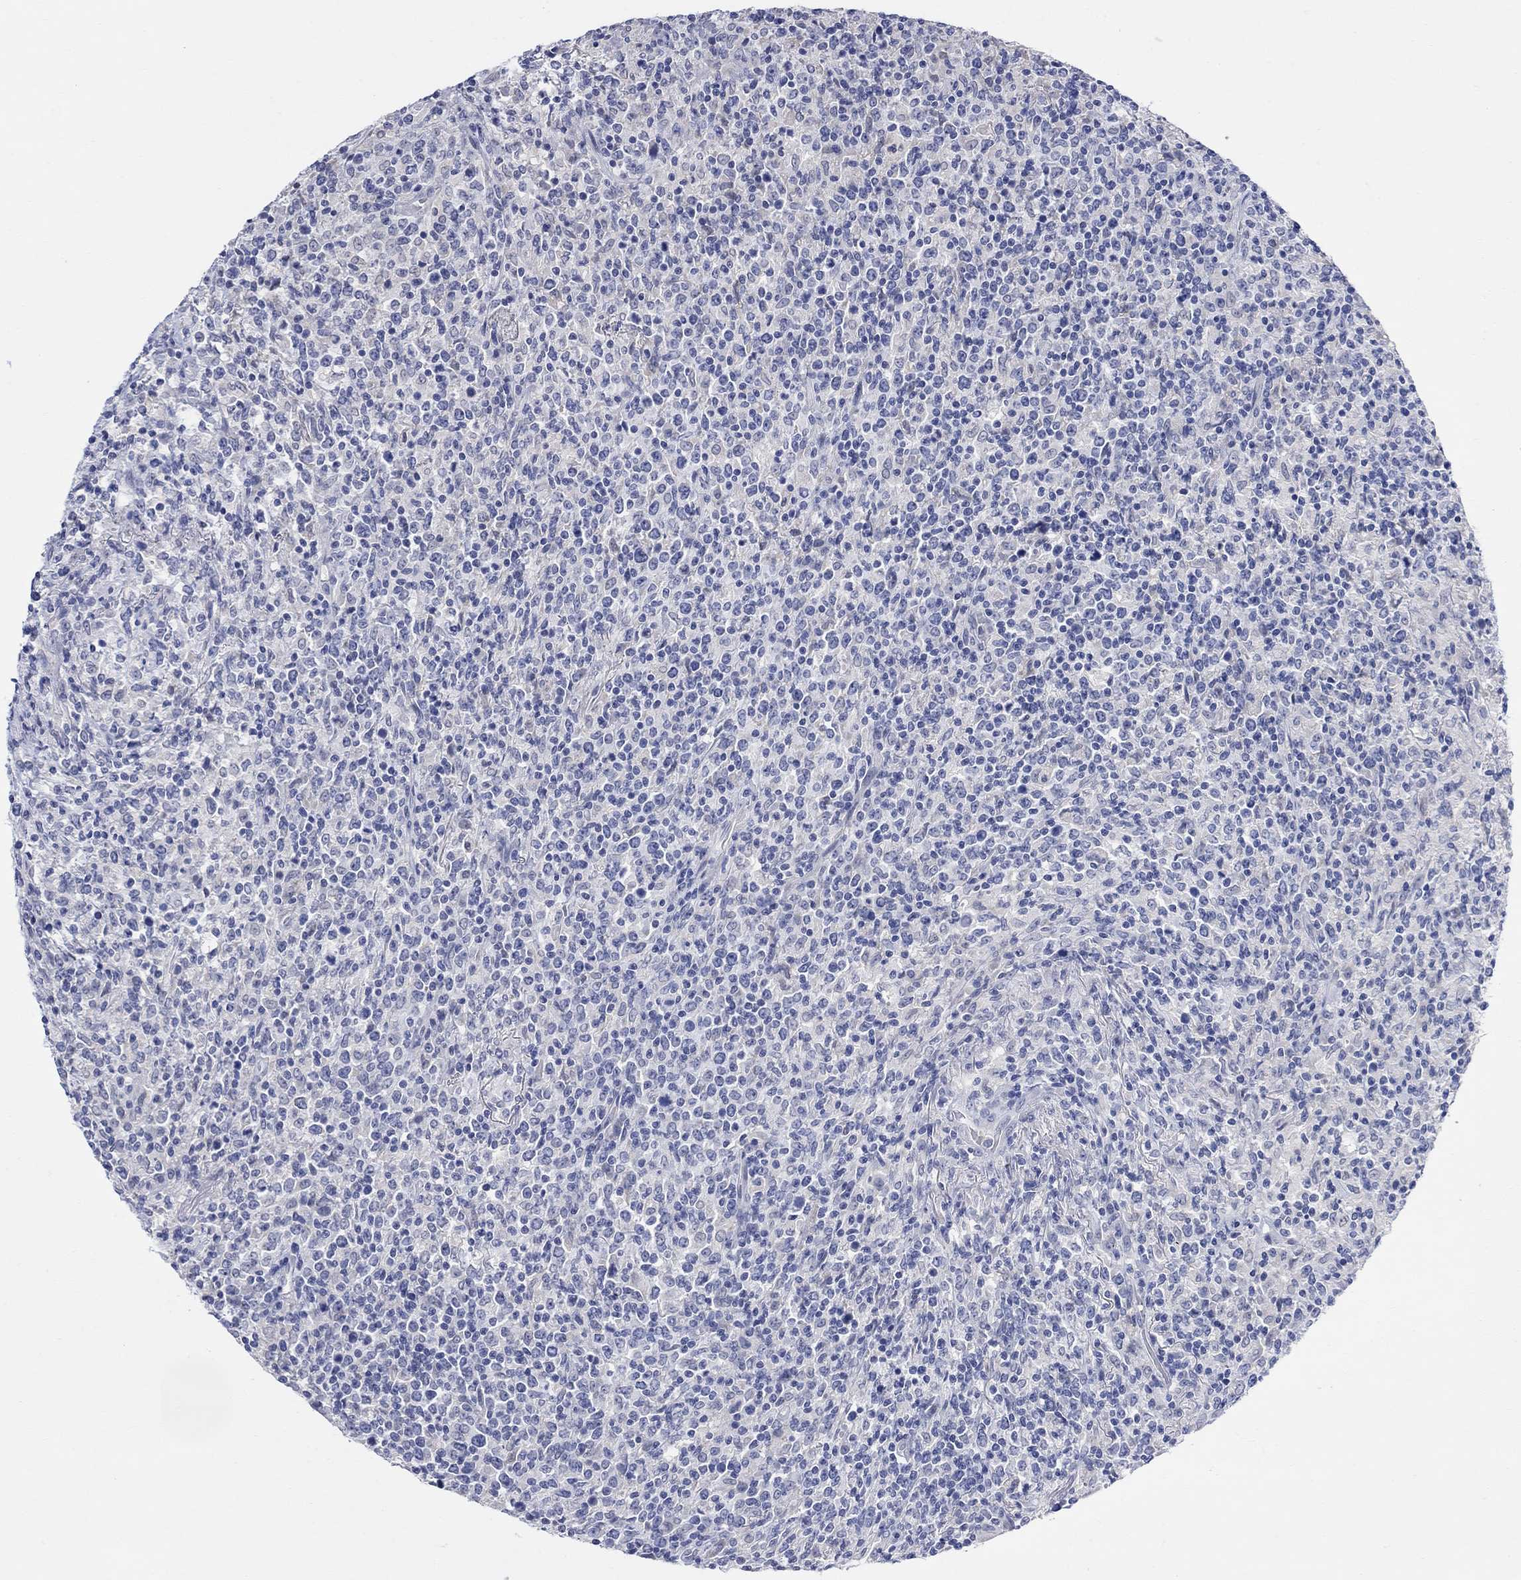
{"staining": {"intensity": "negative", "quantity": "none", "location": "none"}, "tissue": "lymphoma", "cell_type": "Tumor cells", "image_type": "cancer", "snomed": [{"axis": "morphology", "description": "Malignant lymphoma, non-Hodgkin's type, High grade"}, {"axis": "topography", "description": "Lung"}], "caption": "Immunohistochemistry histopathology image of neoplastic tissue: human lymphoma stained with DAB reveals no significant protein staining in tumor cells.", "gene": "FBP2", "patient": {"sex": "male", "age": 79}}